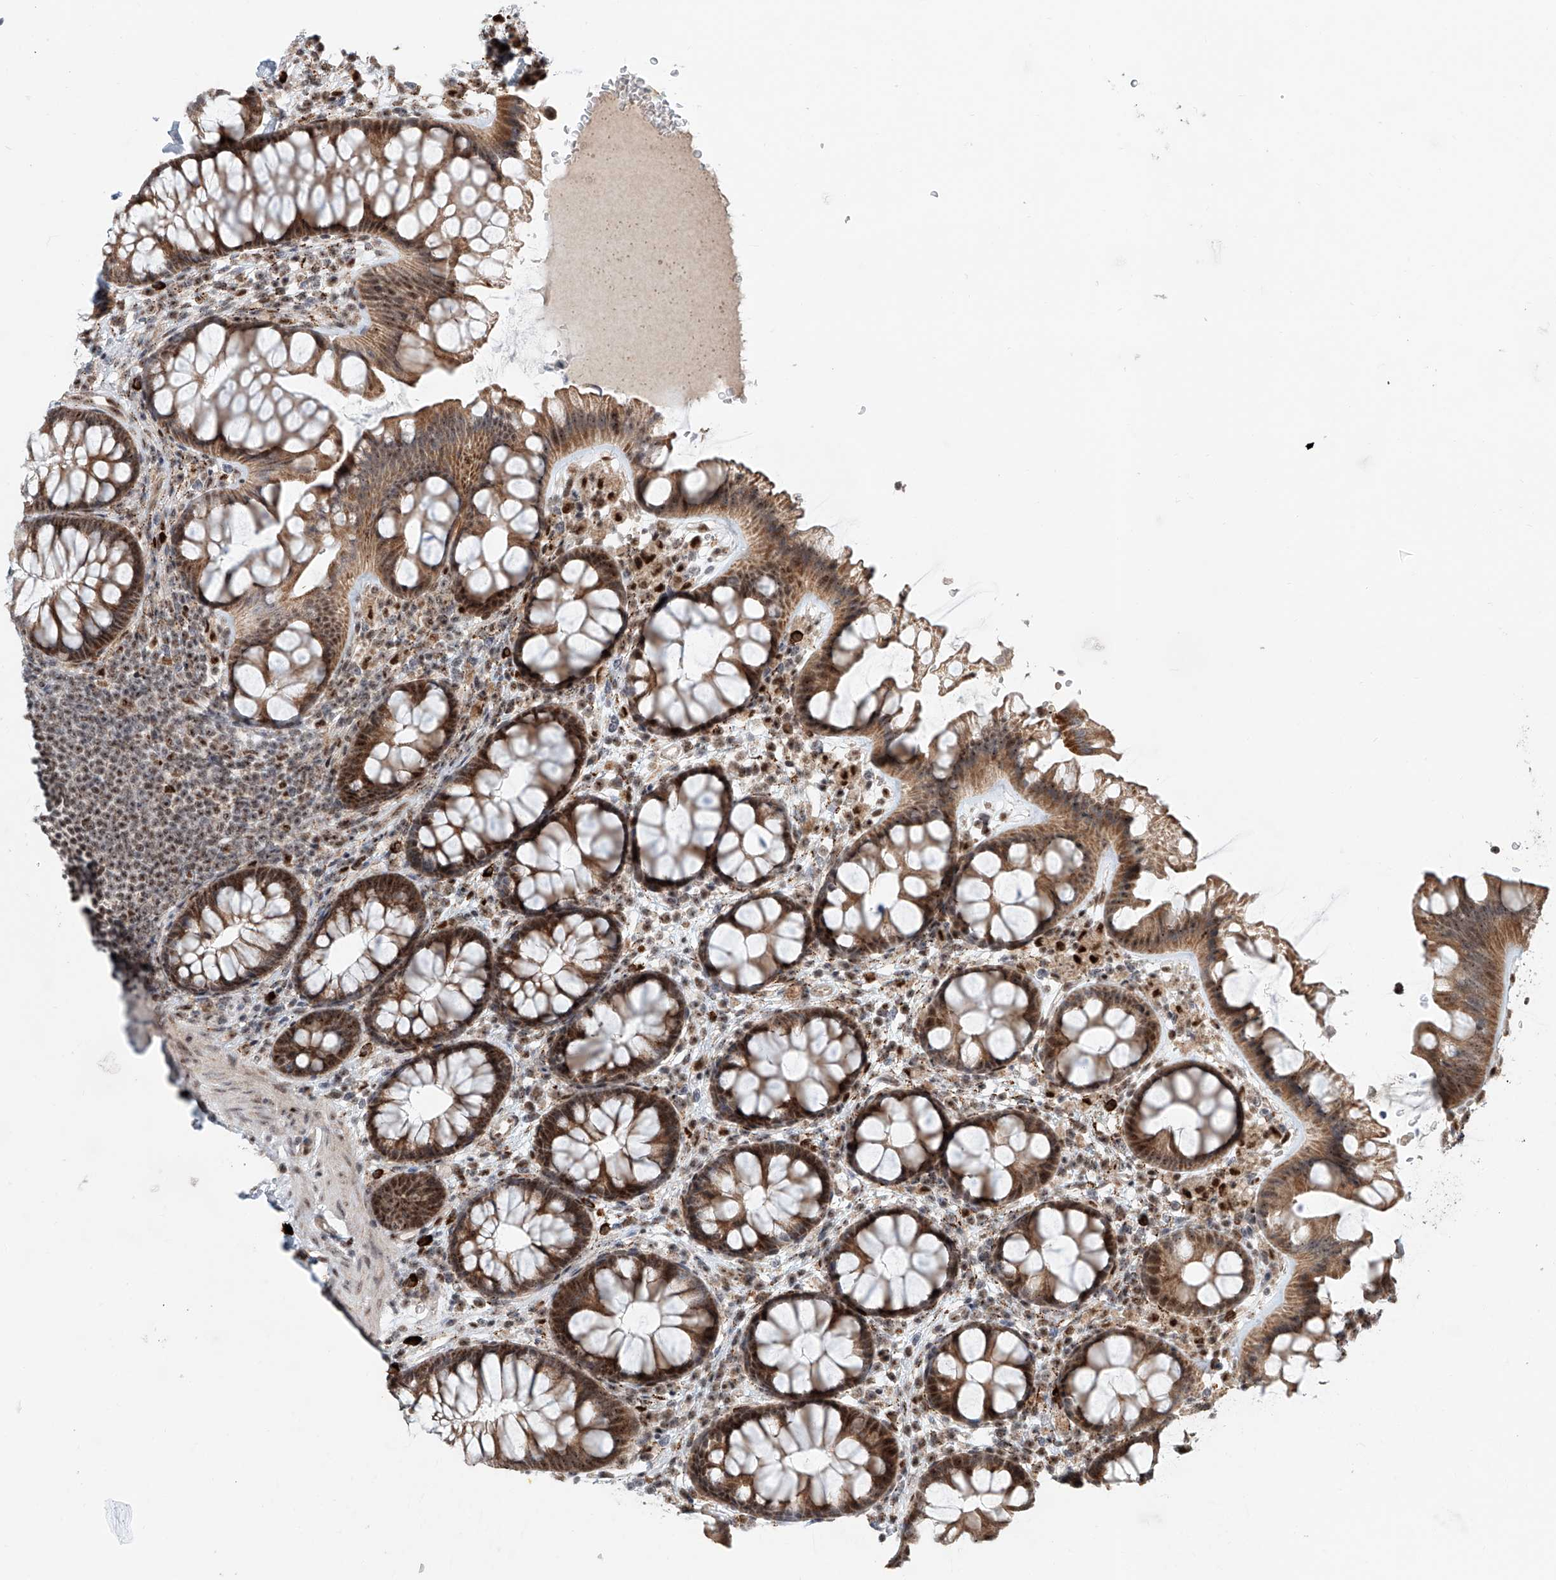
{"staining": {"intensity": "moderate", "quantity": ">75%", "location": "cytoplasmic/membranous"}, "tissue": "colon", "cell_type": "Endothelial cells", "image_type": "normal", "snomed": [{"axis": "morphology", "description": "Normal tissue, NOS"}, {"axis": "topography", "description": "Colon"}], "caption": "Human colon stained with a brown dye shows moderate cytoplasmic/membranous positive staining in about >75% of endothelial cells.", "gene": "SDE2", "patient": {"sex": "female", "age": 62}}